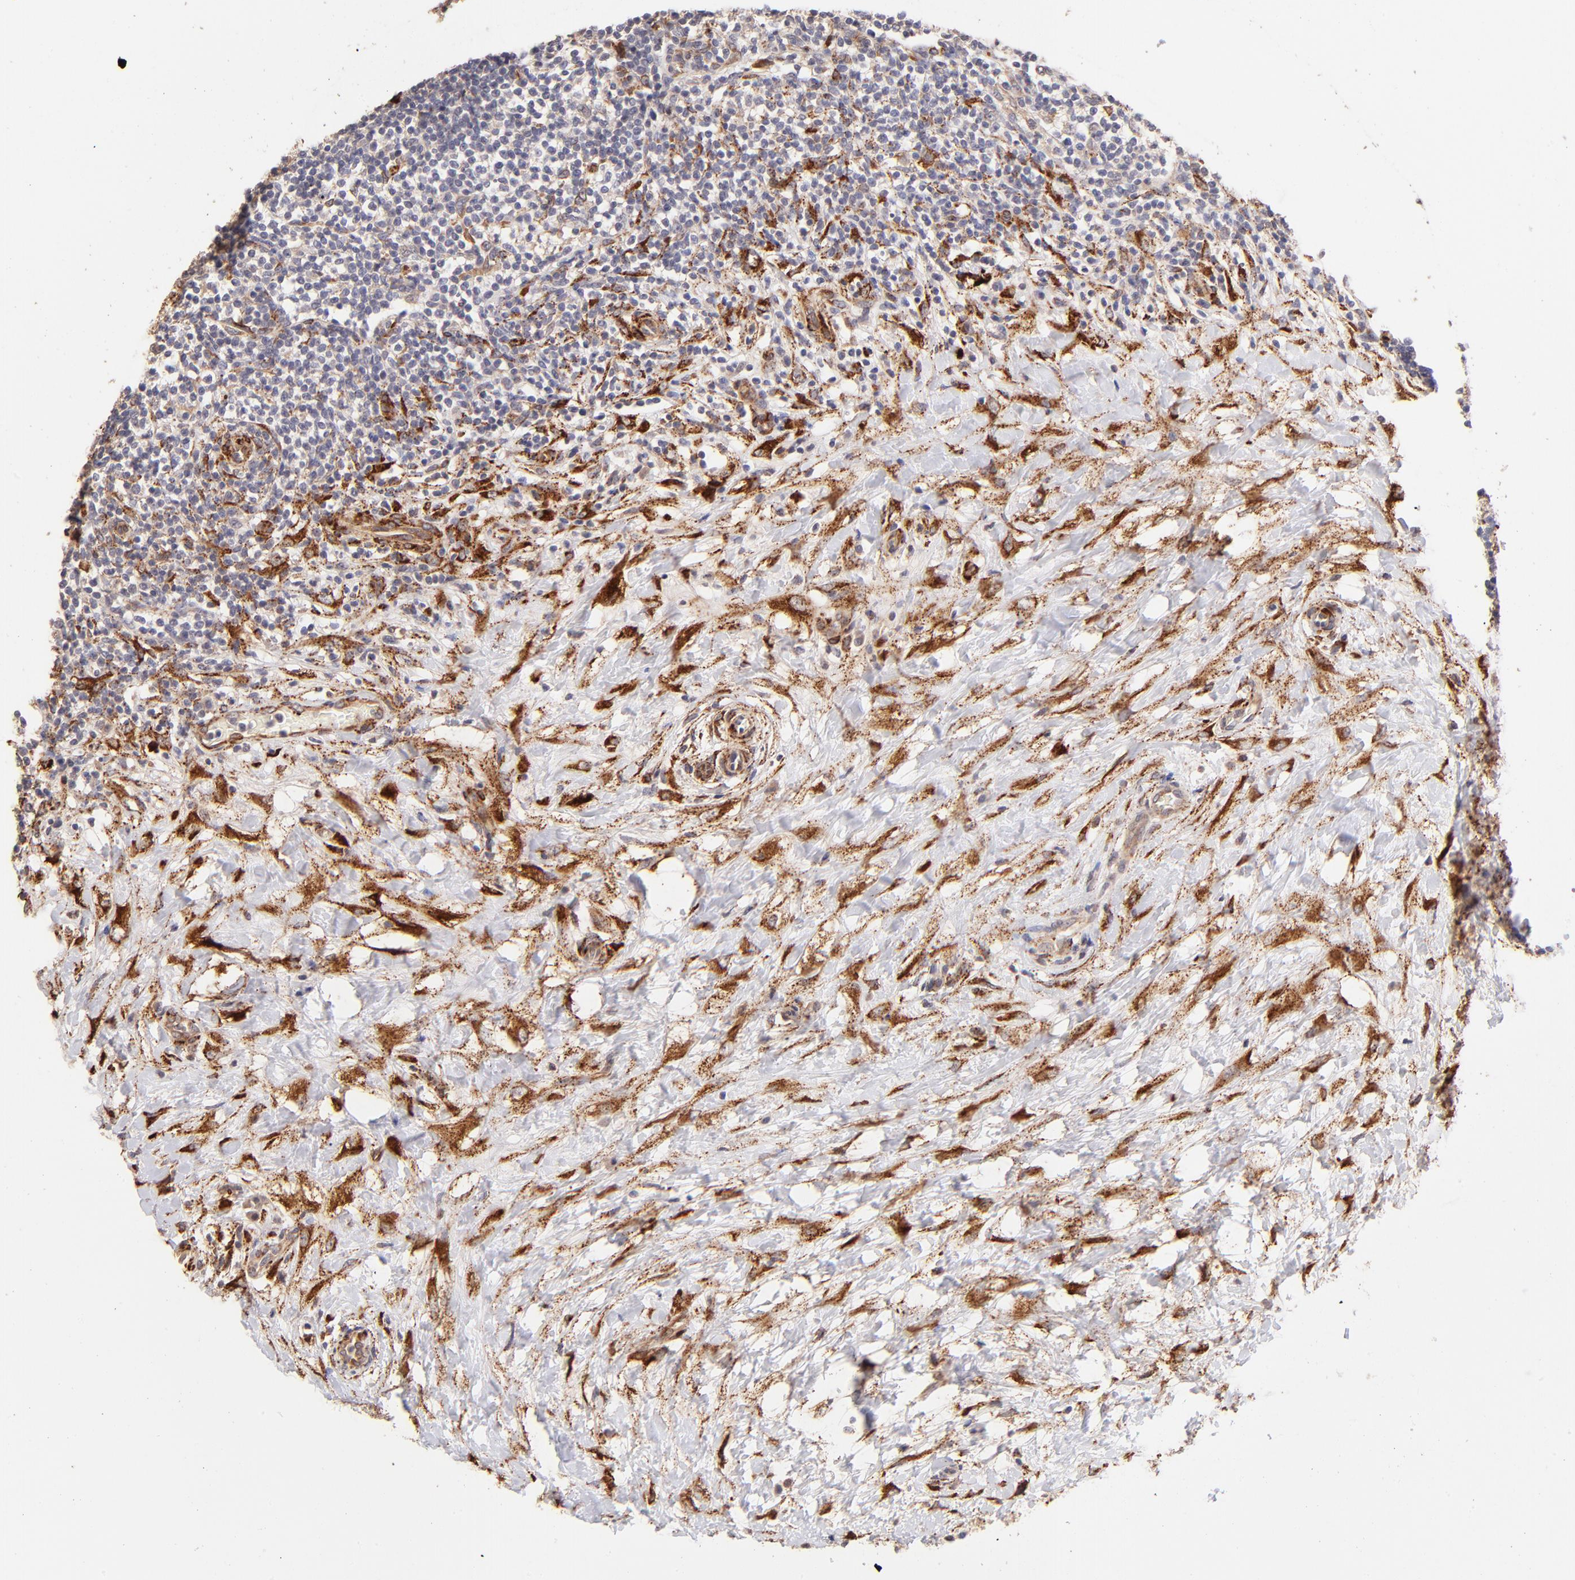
{"staining": {"intensity": "weak", "quantity": "25%-75%", "location": "cytoplasmic/membranous"}, "tissue": "lymphoma", "cell_type": "Tumor cells", "image_type": "cancer", "snomed": [{"axis": "morphology", "description": "Malignant lymphoma, non-Hodgkin's type, Low grade"}, {"axis": "topography", "description": "Lymph node"}], "caption": "A low amount of weak cytoplasmic/membranous staining is identified in about 25%-75% of tumor cells in low-grade malignant lymphoma, non-Hodgkin's type tissue.", "gene": "SPARC", "patient": {"sex": "female", "age": 76}}